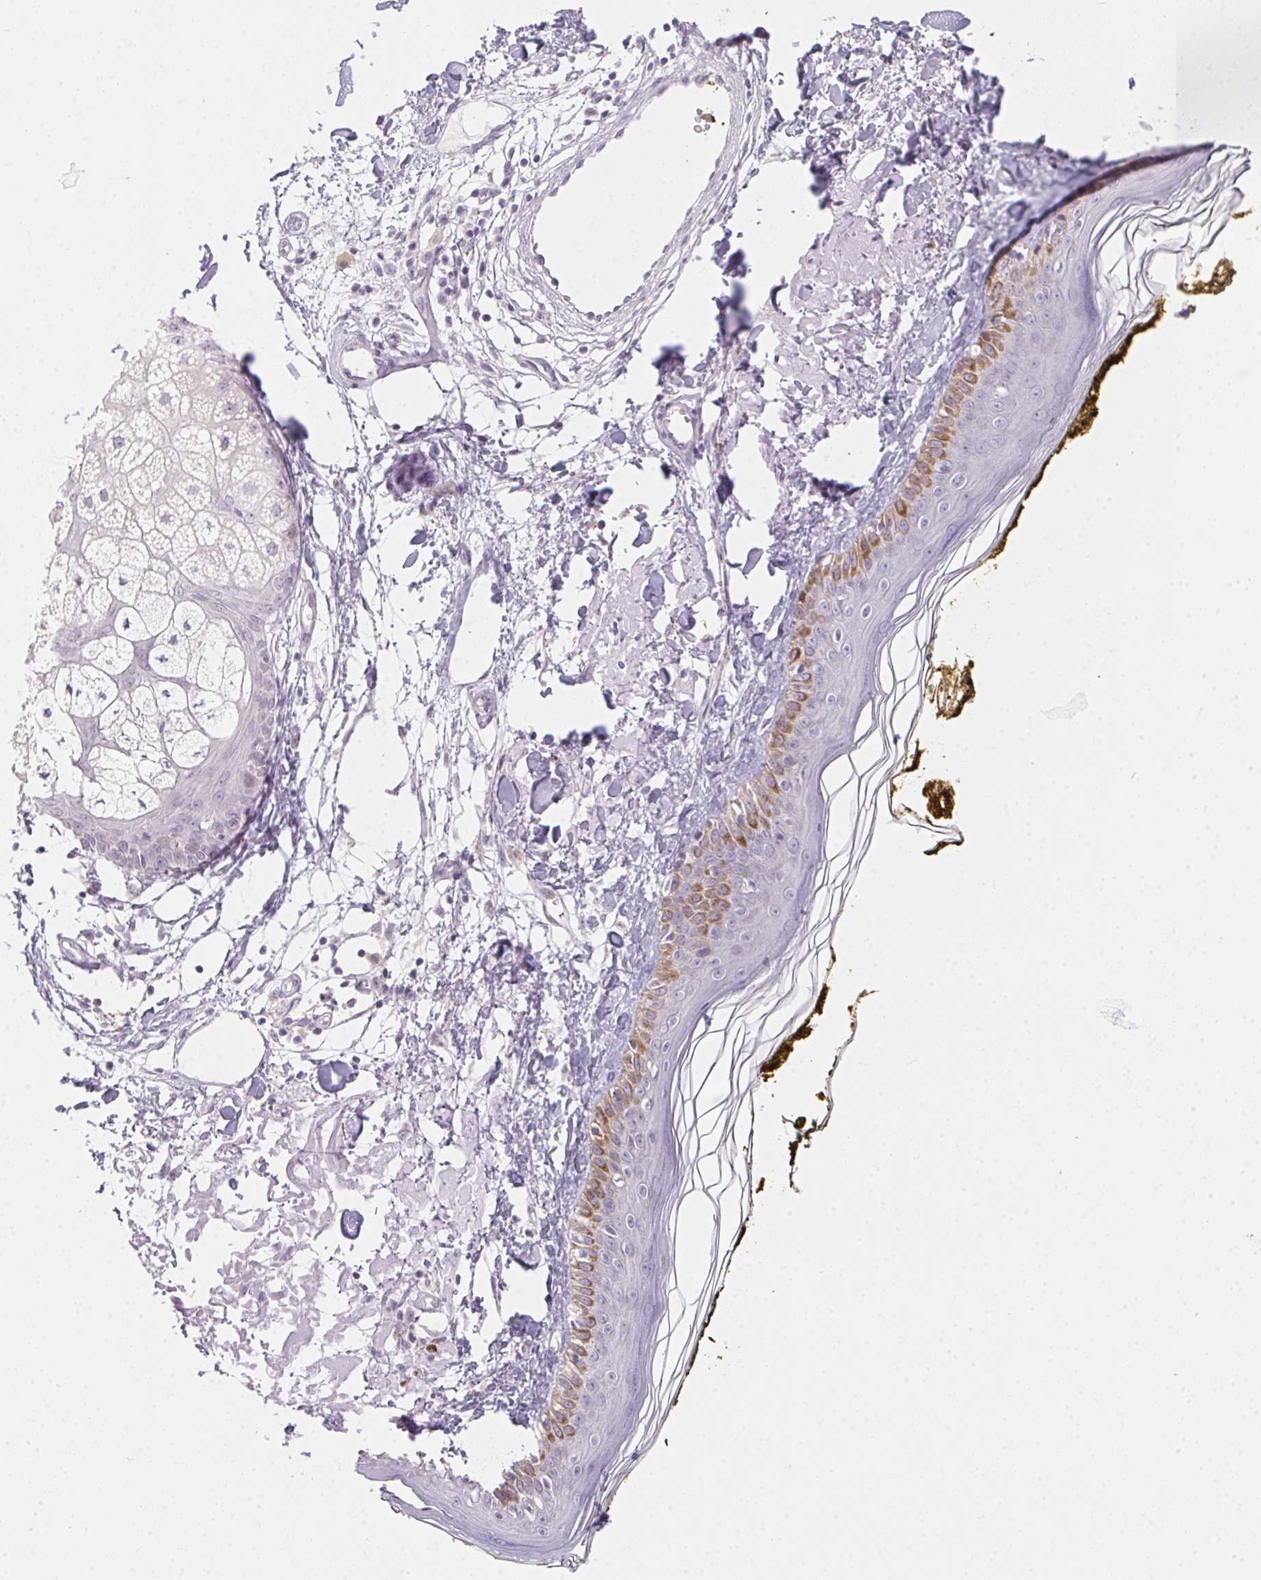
{"staining": {"intensity": "negative", "quantity": "none", "location": "none"}, "tissue": "skin", "cell_type": "Fibroblasts", "image_type": "normal", "snomed": [{"axis": "morphology", "description": "Normal tissue, NOS"}, {"axis": "topography", "description": "Skin"}], "caption": "This is an IHC photomicrograph of unremarkable human skin. There is no positivity in fibroblasts.", "gene": "MORC1", "patient": {"sex": "male", "age": 76}}